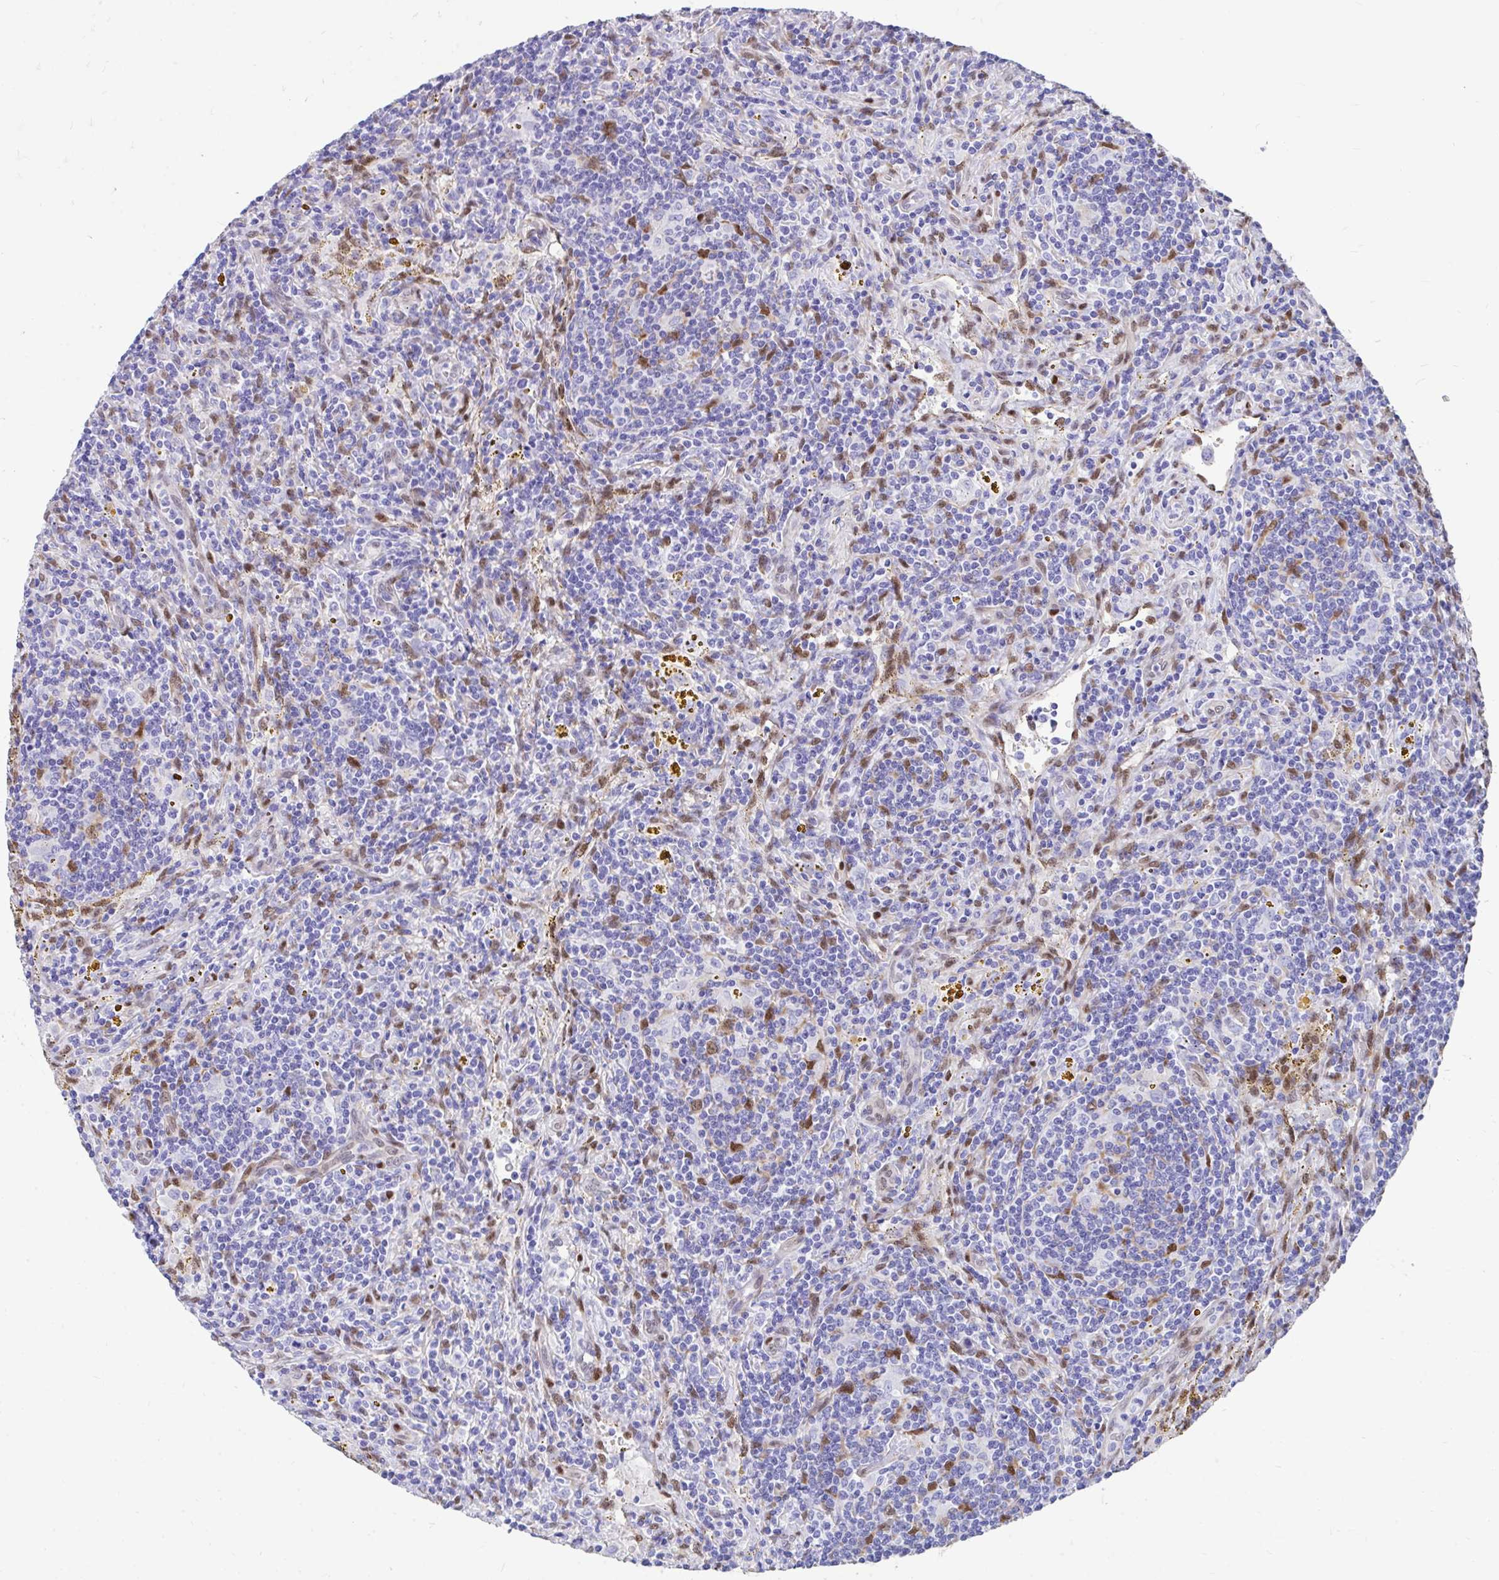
{"staining": {"intensity": "negative", "quantity": "none", "location": "none"}, "tissue": "lymphoma", "cell_type": "Tumor cells", "image_type": "cancer", "snomed": [{"axis": "morphology", "description": "Malignant lymphoma, non-Hodgkin's type, Low grade"}, {"axis": "topography", "description": "Spleen"}], "caption": "This is an IHC photomicrograph of lymphoma. There is no expression in tumor cells.", "gene": "RBPMS", "patient": {"sex": "female", "age": 70}}